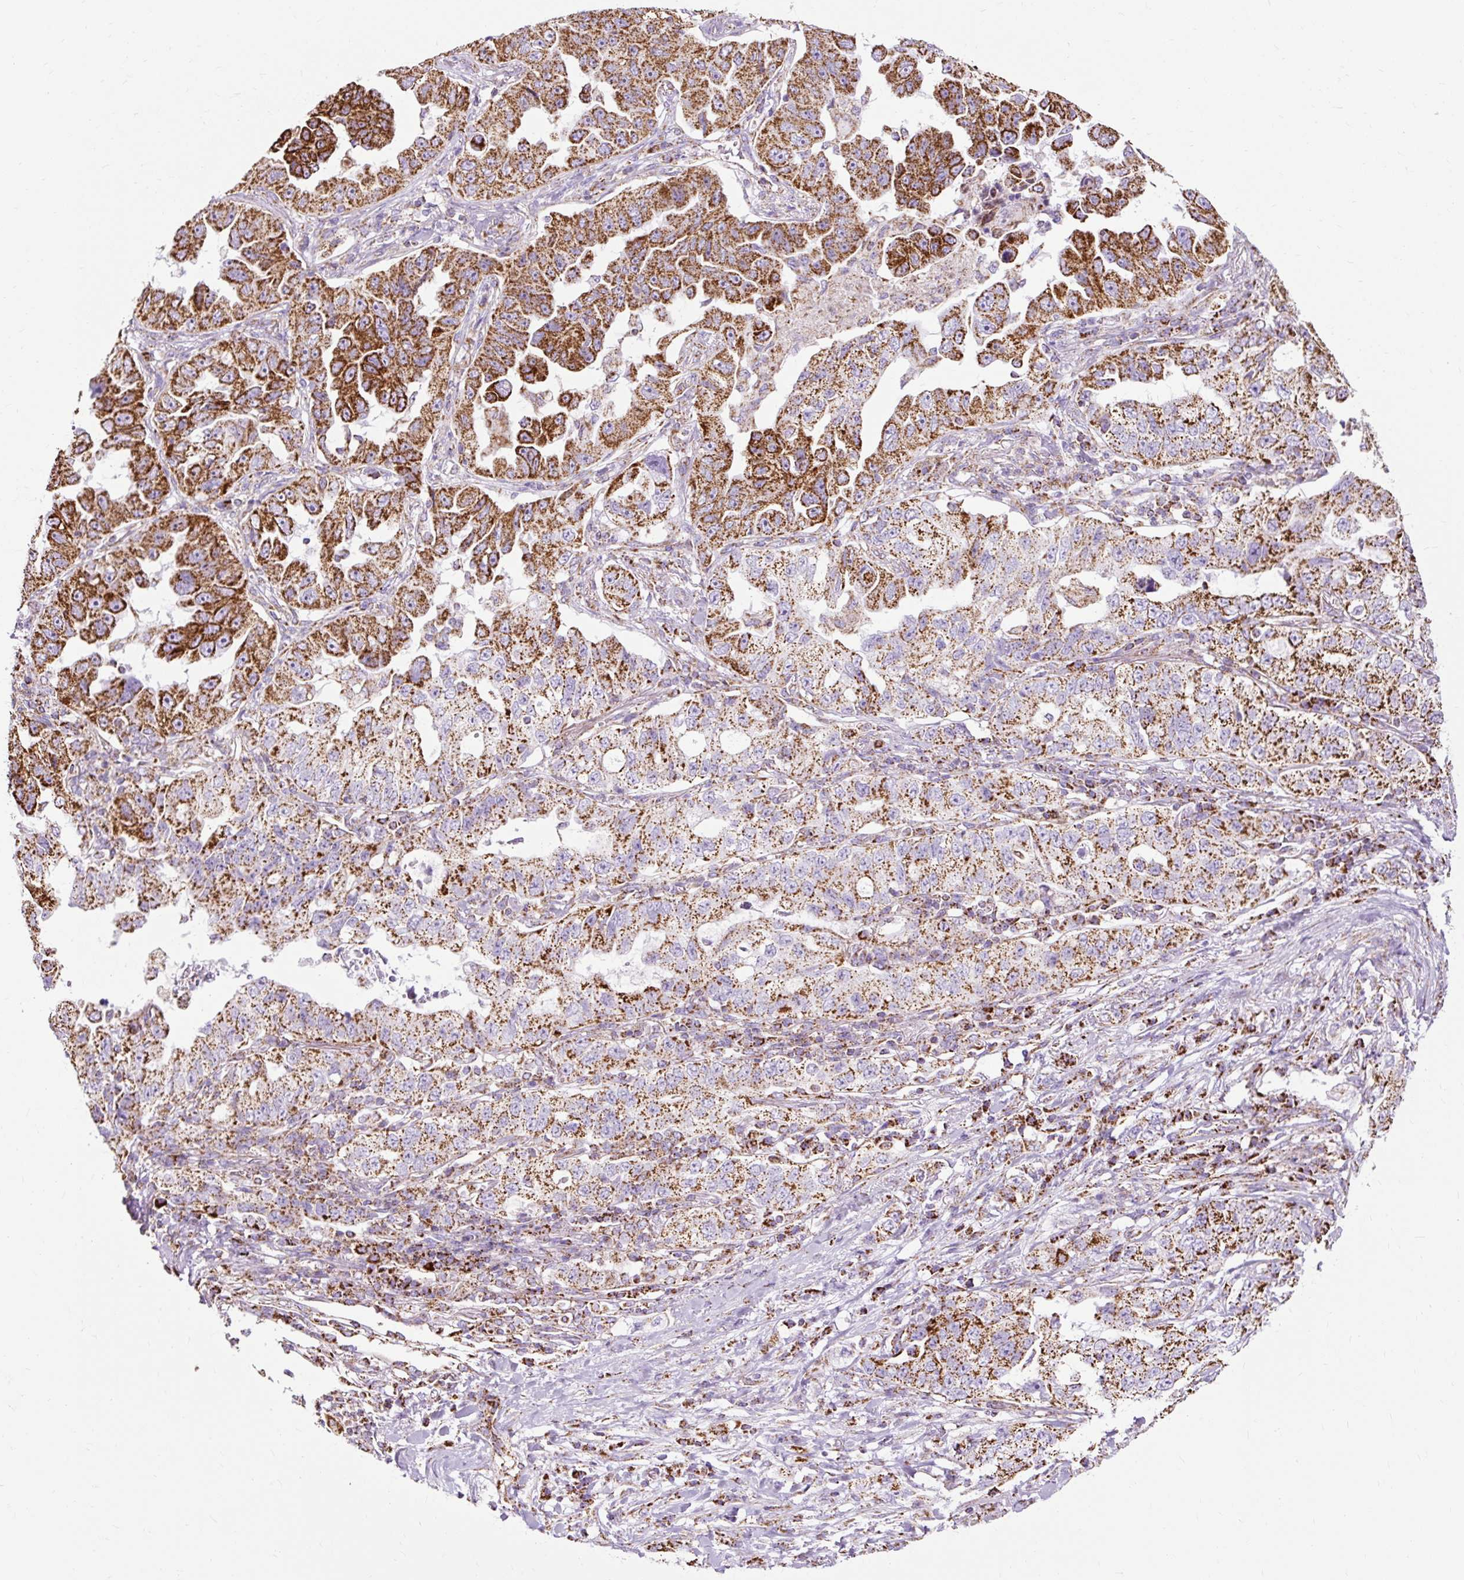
{"staining": {"intensity": "strong", "quantity": ">75%", "location": "cytoplasmic/membranous"}, "tissue": "lung cancer", "cell_type": "Tumor cells", "image_type": "cancer", "snomed": [{"axis": "morphology", "description": "Adenocarcinoma, NOS"}, {"axis": "topography", "description": "Lung"}], "caption": "A high amount of strong cytoplasmic/membranous expression is seen in approximately >75% of tumor cells in lung cancer tissue.", "gene": "DLAT", "patient": {"sex": "female", "age": 51}}